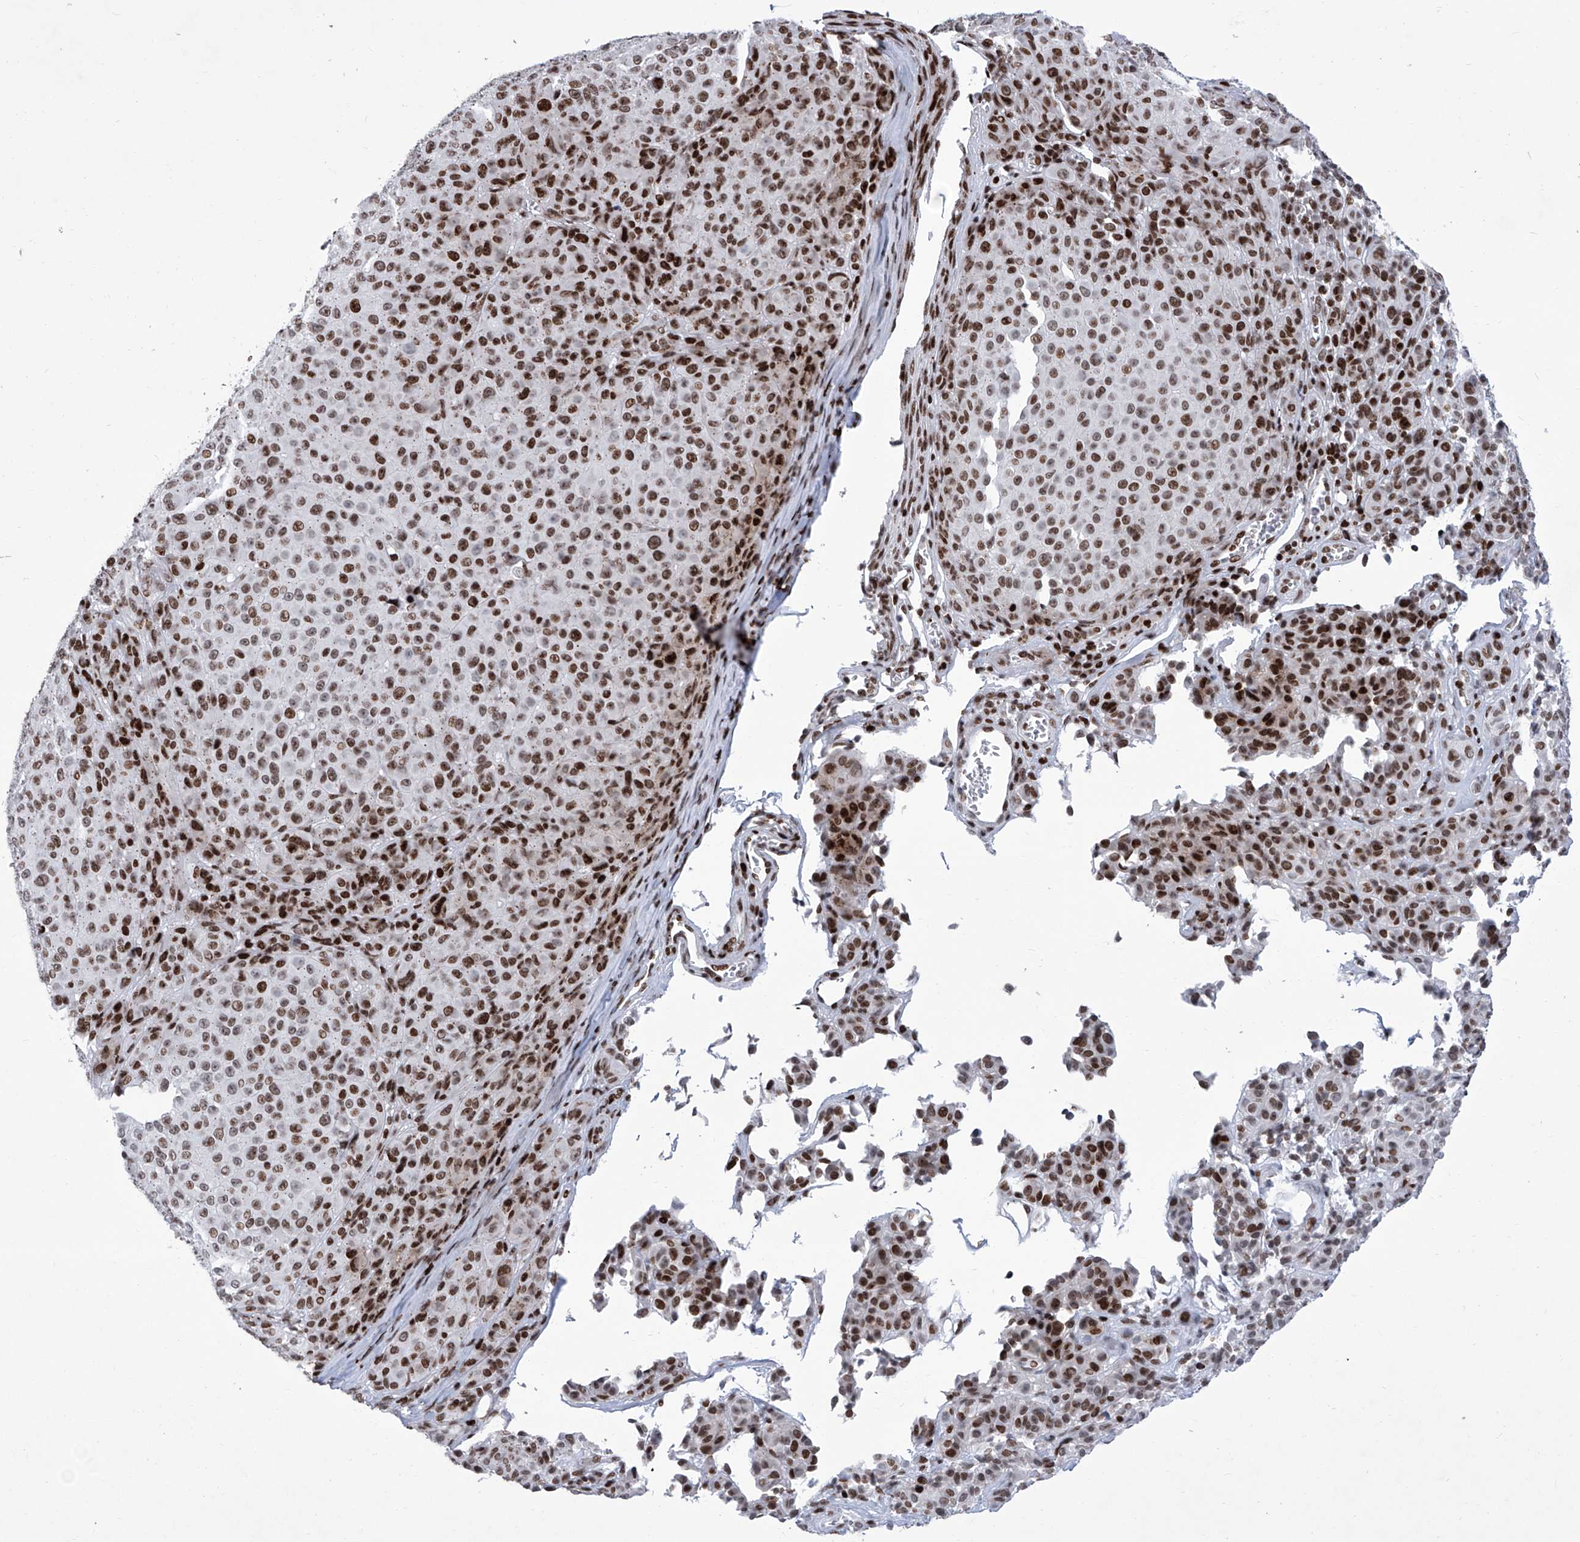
{"staining": {"intensity": "strong", "quantity": "25%-75%", "location": "nuclear"}, "tissue": "melanoma", "cell_type": "Tumor cells", "image_type": "cancer", "snomed": [{"axis": "morphology", "description": "Malignant melanoma, NOS"}, {"axis": "topography", "description": "Skin"}], "caption": "IHC (DAB) staining of melanoma reveals strong nuclear protein staining in approximately 25%-75% of tumor cells. (DAB IHC with brightfield microscopy, high magnification).", "gene": "HEY2", "patient": {"sex": "male", "age": 73}}